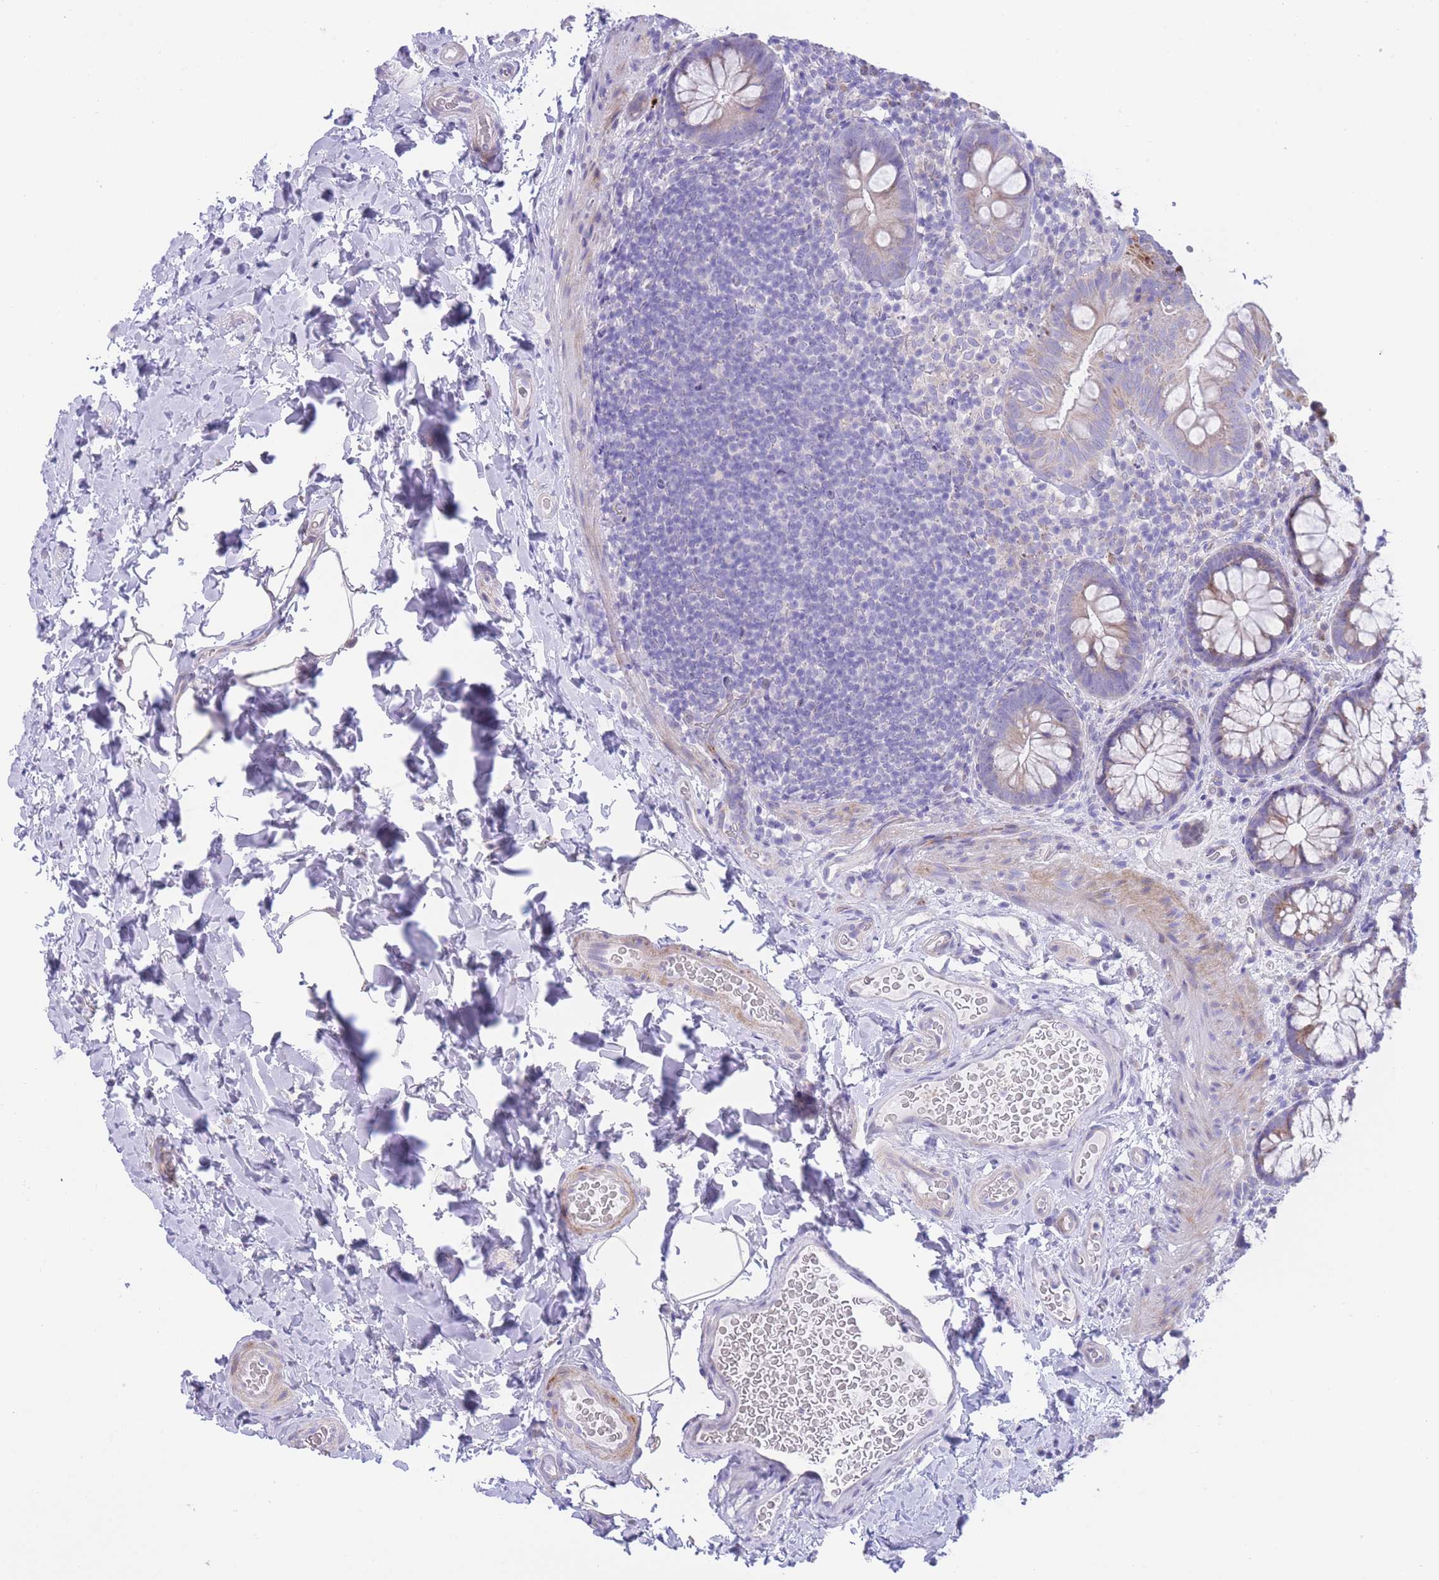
{"staining": {"intensity": "negative", "quantity": "none", "location": "none"}, "tissue": "colon", "cell_type": "Endothelial cells", "image_type": "normal", "snomed": [{"axis": "morphology", "description": "Normal tissue, NOS"}, {"axis": "topography", "description": "Colon"}], "caption": "There is no significant expression in endothelial cells of colon. Nuclei are stained in blue.", "gene": "QTRT1", "patient": {"sex": "male", "age": 46}}